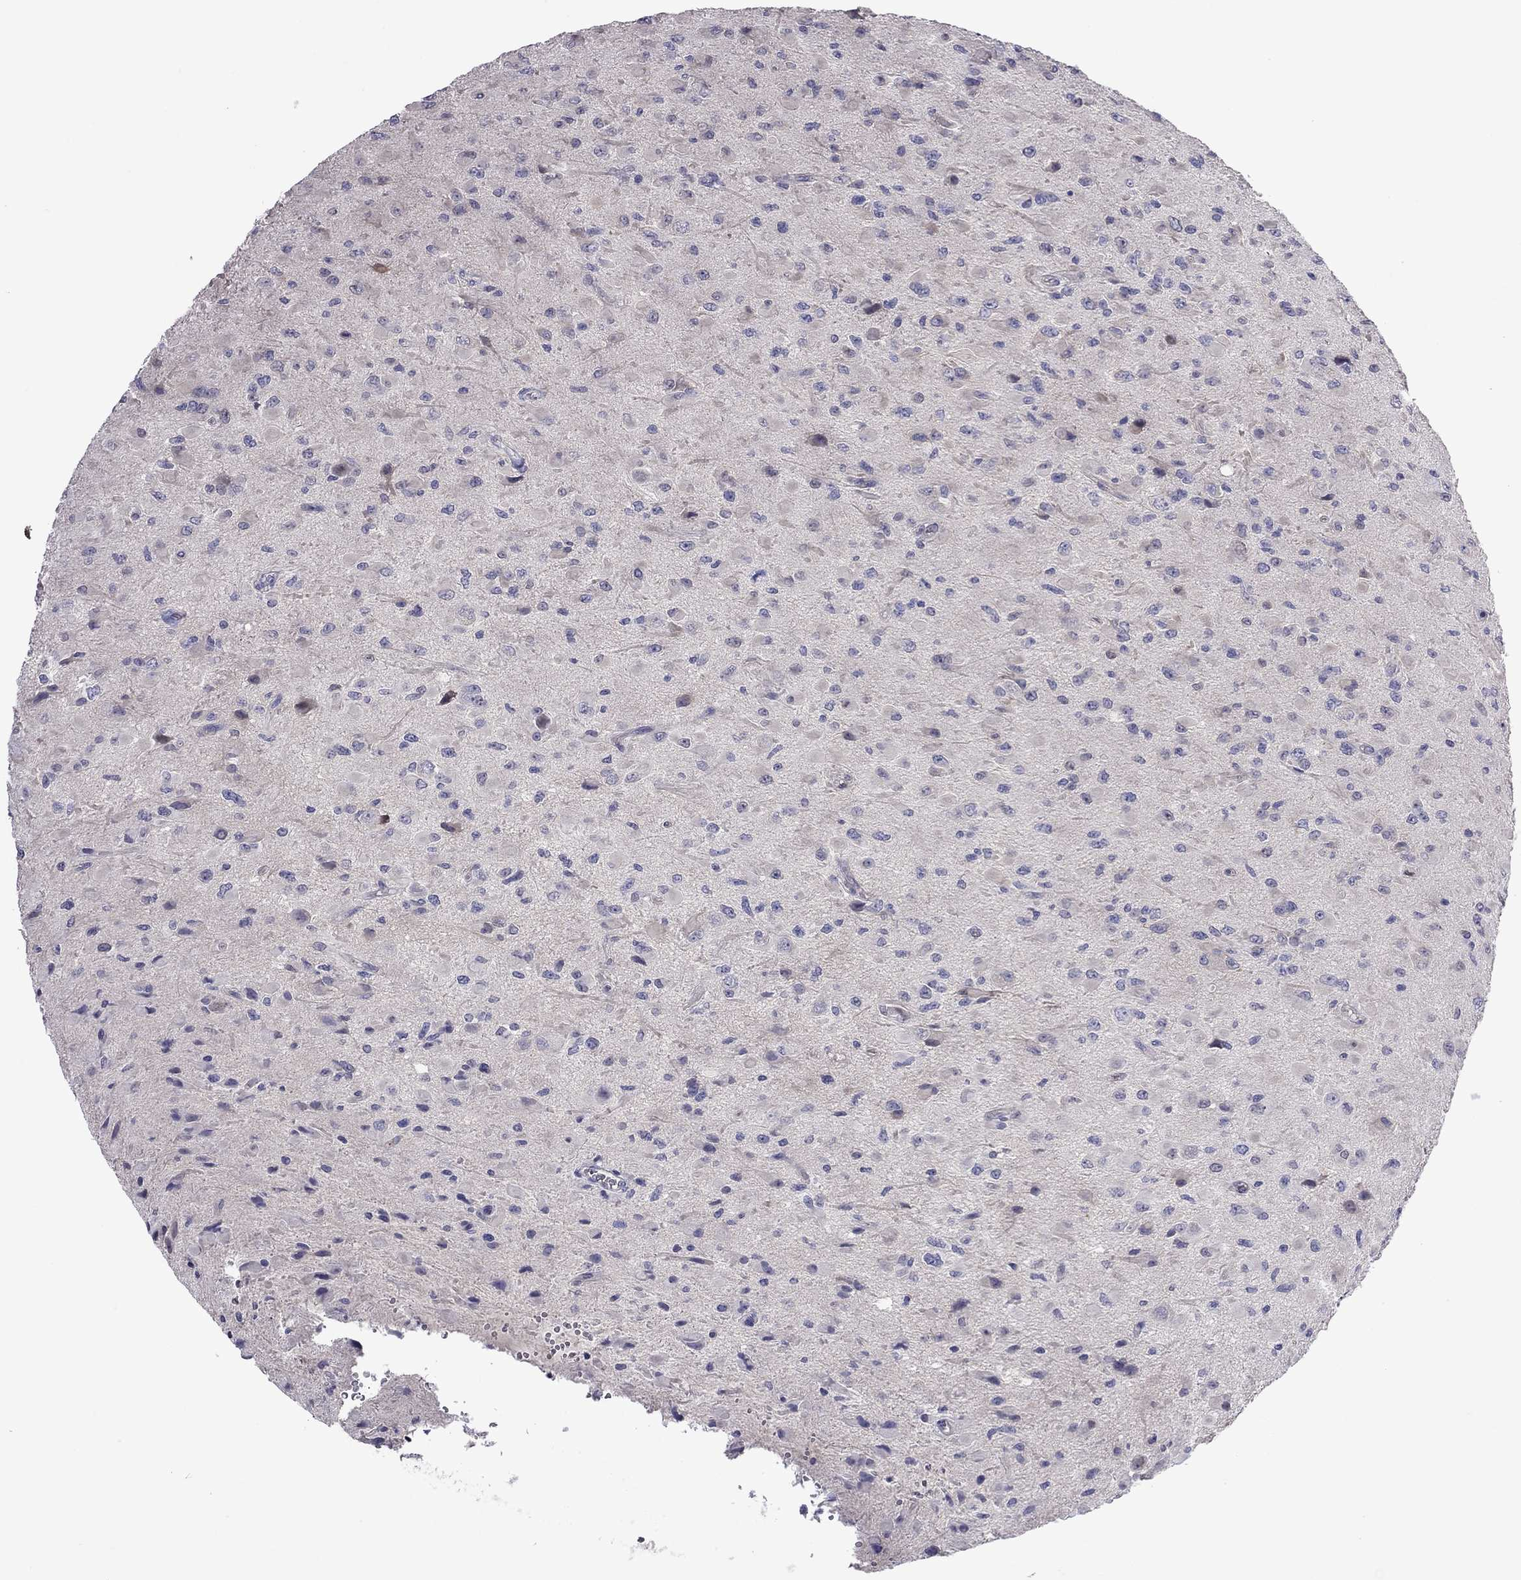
{"staining": {"intensity": "negative", "quantity": "none", "location": "none"}, "tissue": "glioma", "cell_type": "Tumor cells", "image_type": "cancer", "snomed": [{"axis": "morphology", "description": "Glioma, malignant, High grade"}, {"axis": "topography", "description": "Cerebral cortex"}], "caption": "This is a photomicrograph of immunohistochemistry (IHC) staining of malignant glioma (high-grade), which shows no staining in tumor cells.", "gene": "FEZ1", "patient": {"sex": "male", "age": 35}}